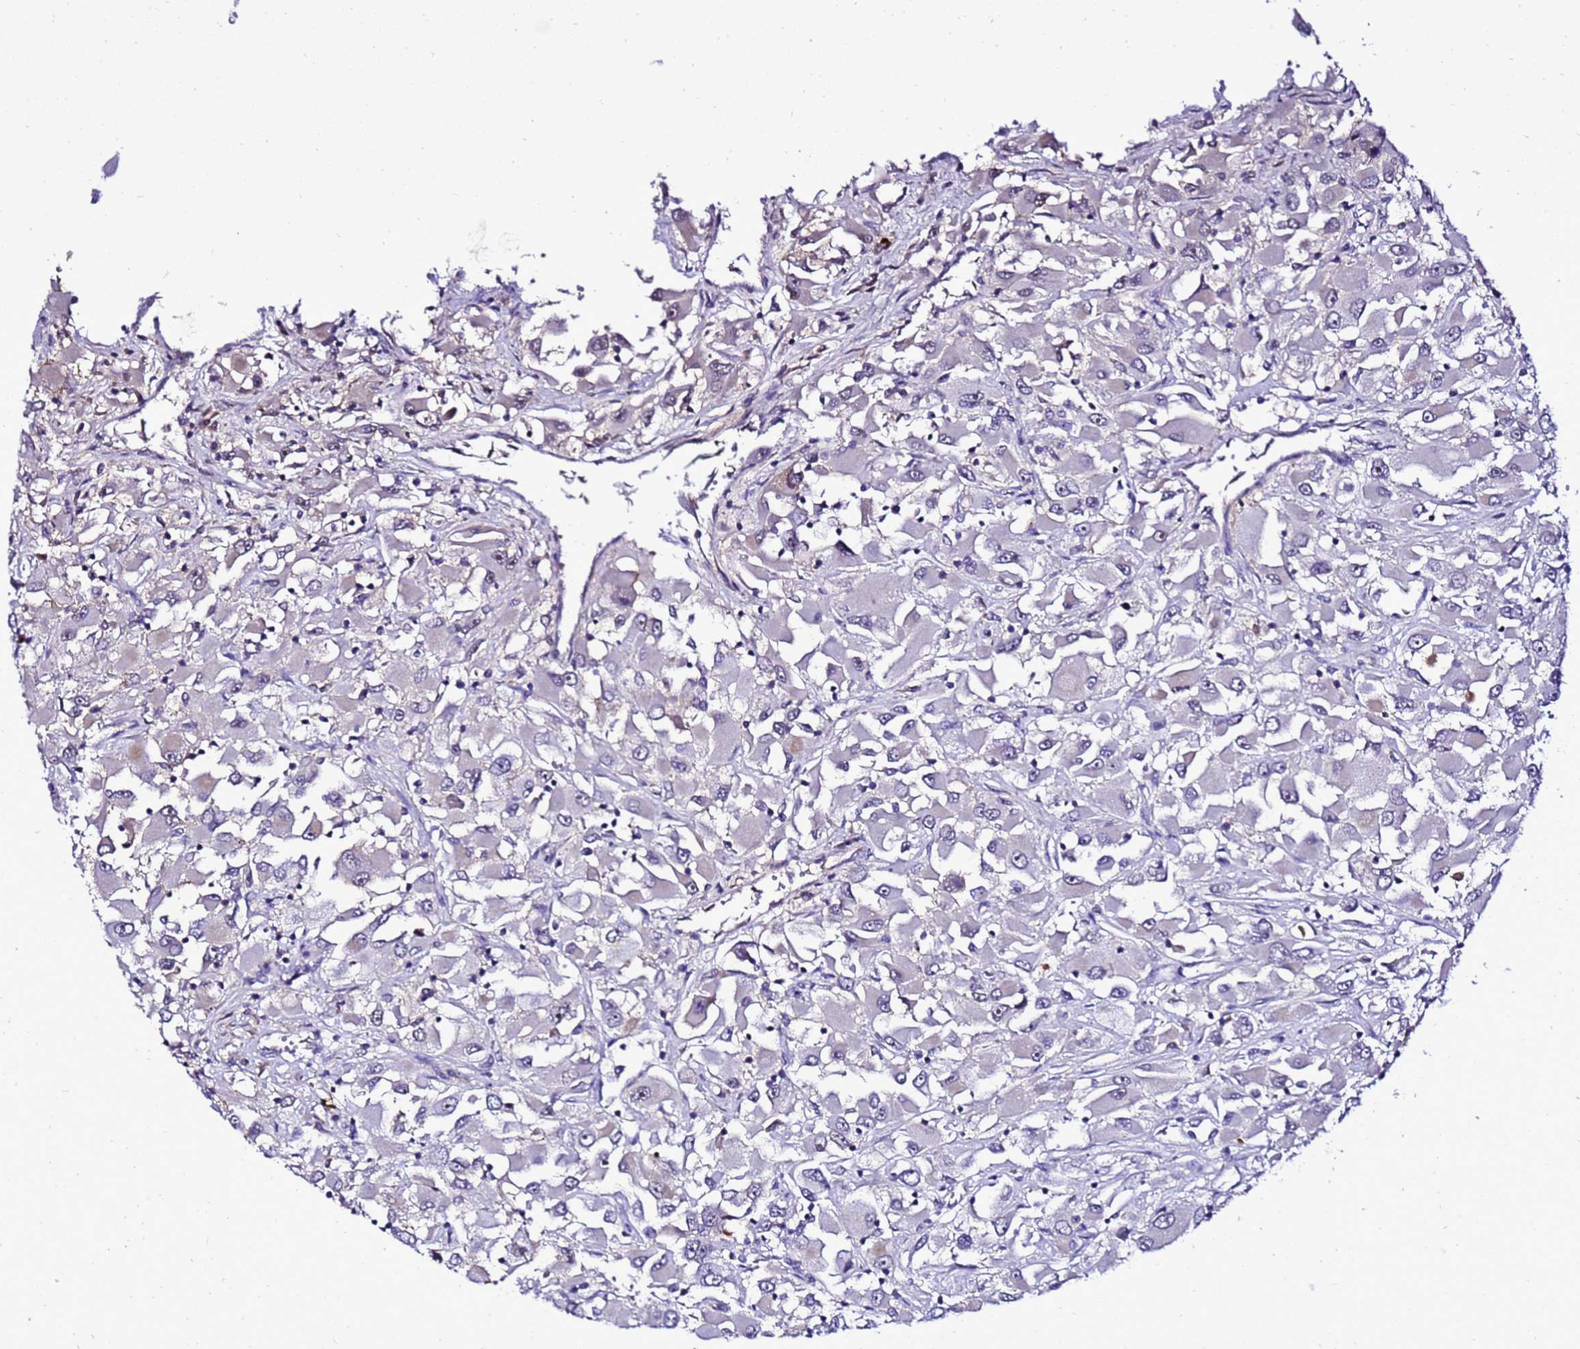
{"staining": {"intensity": "negative", "quantity": "none", "location": "none"}, "tissue": "renal cancer", "cell_type": "Tumor cells", "image_type": "cancer", "snomed": [{"axis": "morphology", "description": "Adenocarcinoma, NOS"}, {"axis": "topography", "description": "Kidney"}], "caption": "This micrograph is of renal cancer stained with immunohistochemistry to label a protein in brown with the nuclei are counter-stained blue. There is no staining in tumor cells.", "gene": "C19orf47", "patient": {"sex": "female", "age": 52}}